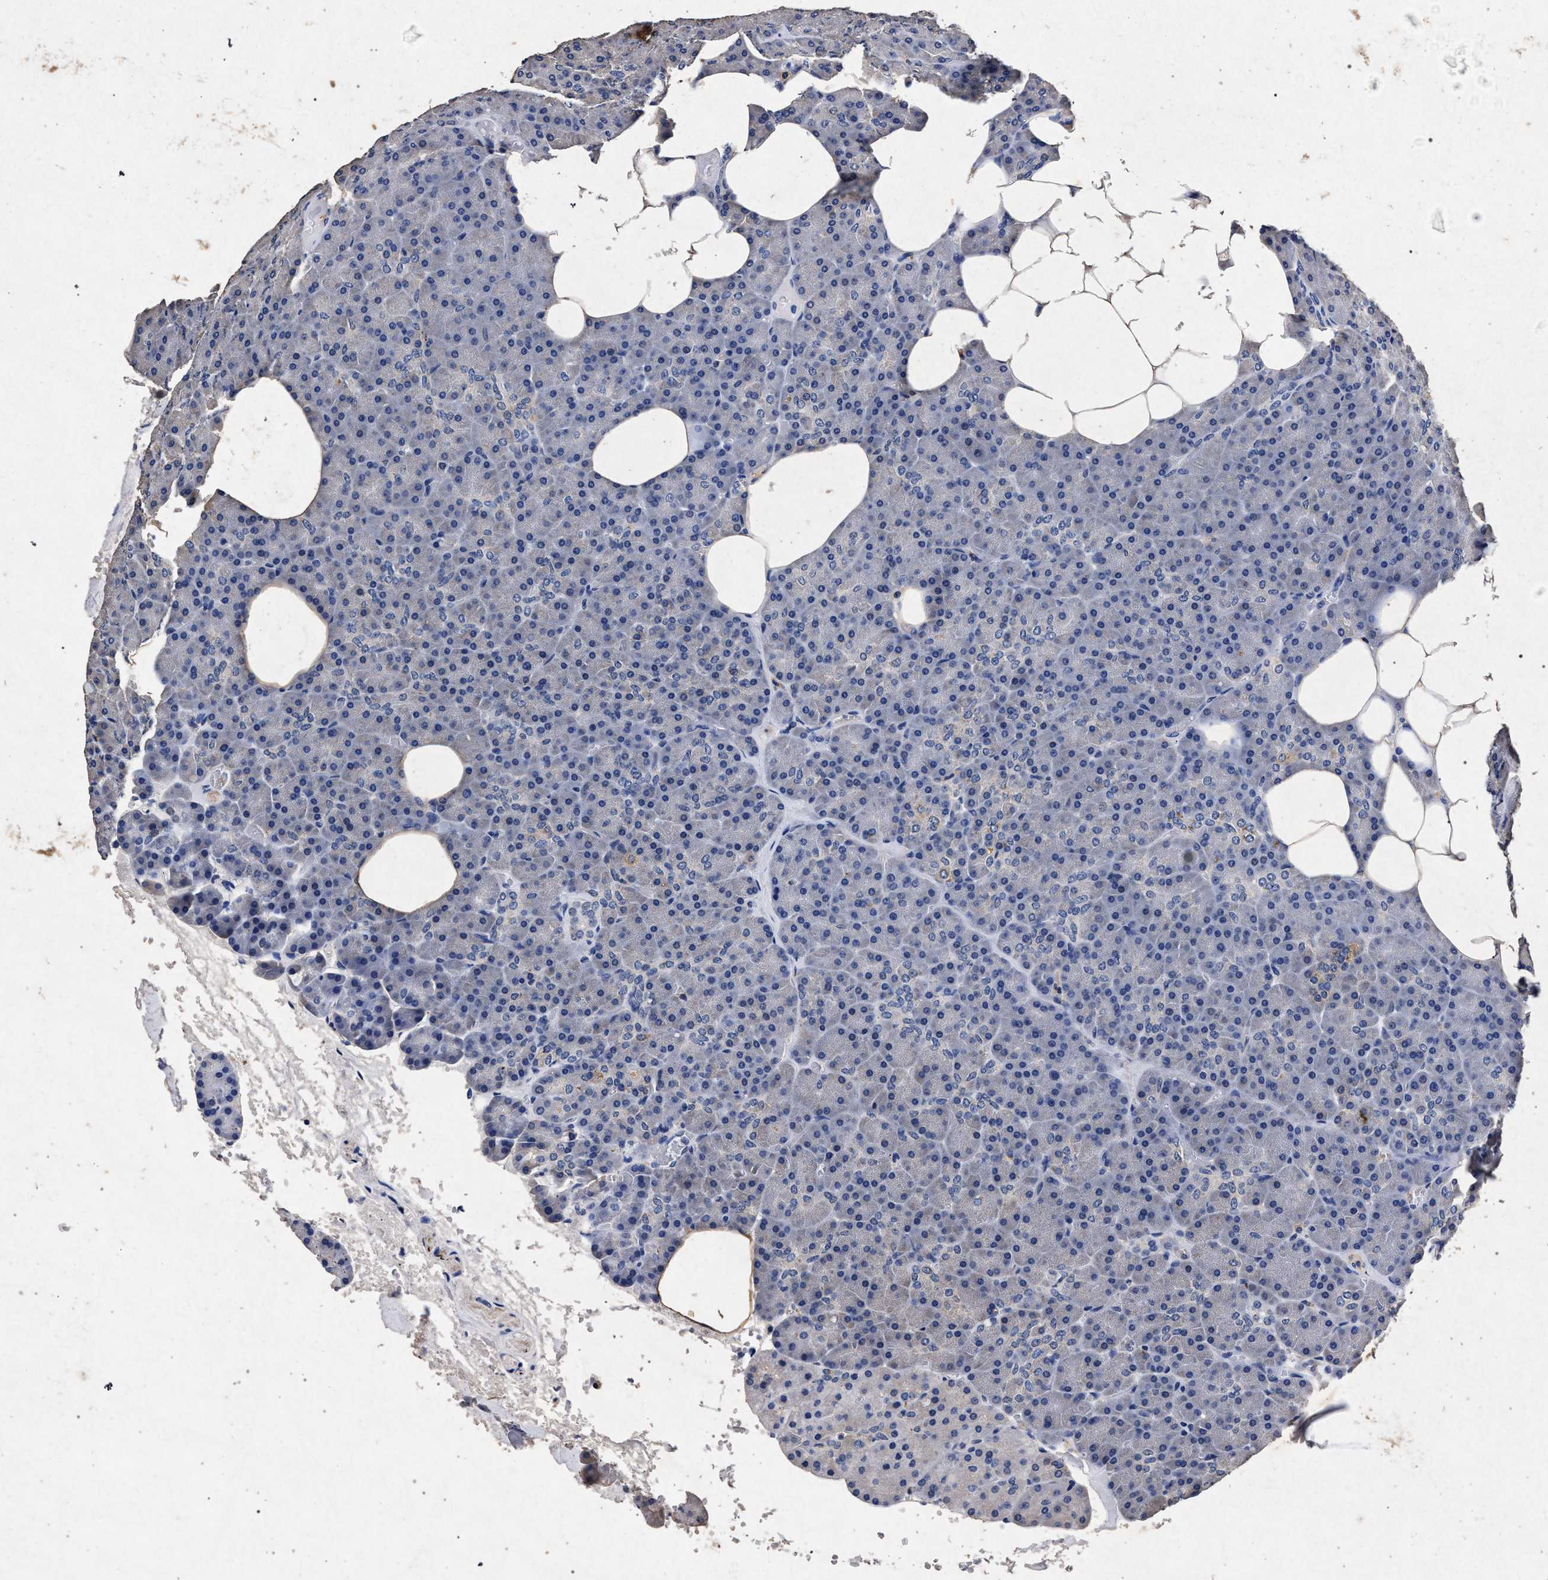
{"staining": {"intensity": "weak", "quantity": "<25%", "location": "cytoplasmic/membranous"}, "tissue": "pancreas", "cell_type": "Exocrine glandular cells", "image_type": "normal", "snomed": [{"axis": "morphology", "description": "Normal tissue, NOS"}, {"axis": "morphology", "description": "Carcinoid, malignant, NOS"}, {"axis": "topography", "description": "Pancreas"}], "caption": "A high-resolution micrograph shows IHC staining of normal pancreas, which reveals no significant staining in exocrine glandular cells.", "gene": "ATP1A2", "patient": {"sex": "female", "age": 35}}